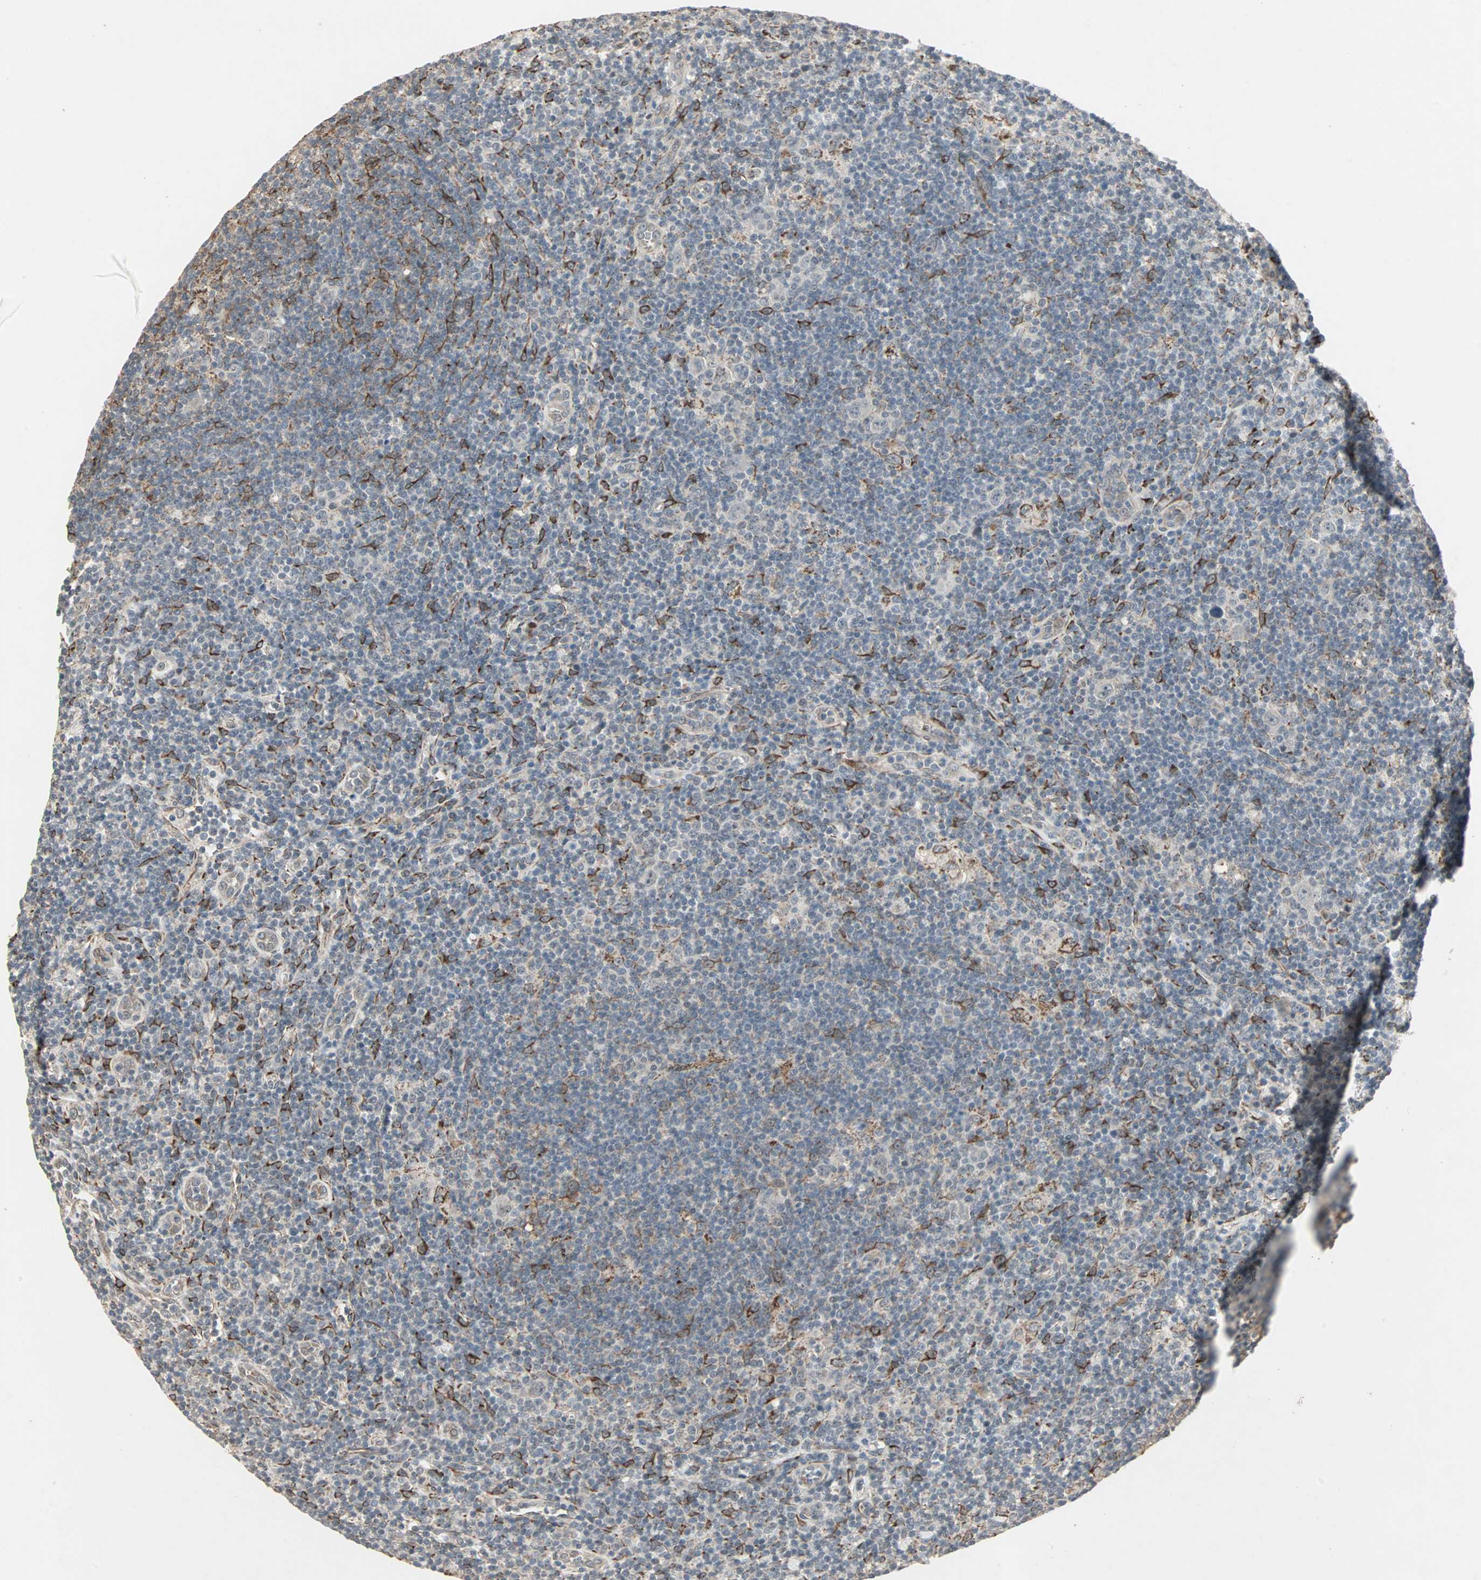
{"staining": {"intensity": "negative", "quantity": "none", "location": "none"}, "tissue": "lymphoma", "cell_type": "Tumor cells", "image_type": "cancer", "snomed": [{"axis": "morphology", "description": "Hodgkin's disease, NOS"}, {"axis": "topography", "description": "Lymph node"}], "caption": "This is a micrograph of IHC staining of lymphoma, which shows no positivity in tumor cells.", "gene": "TRPV4", "patient": {"sex": "female", "age": 57}}